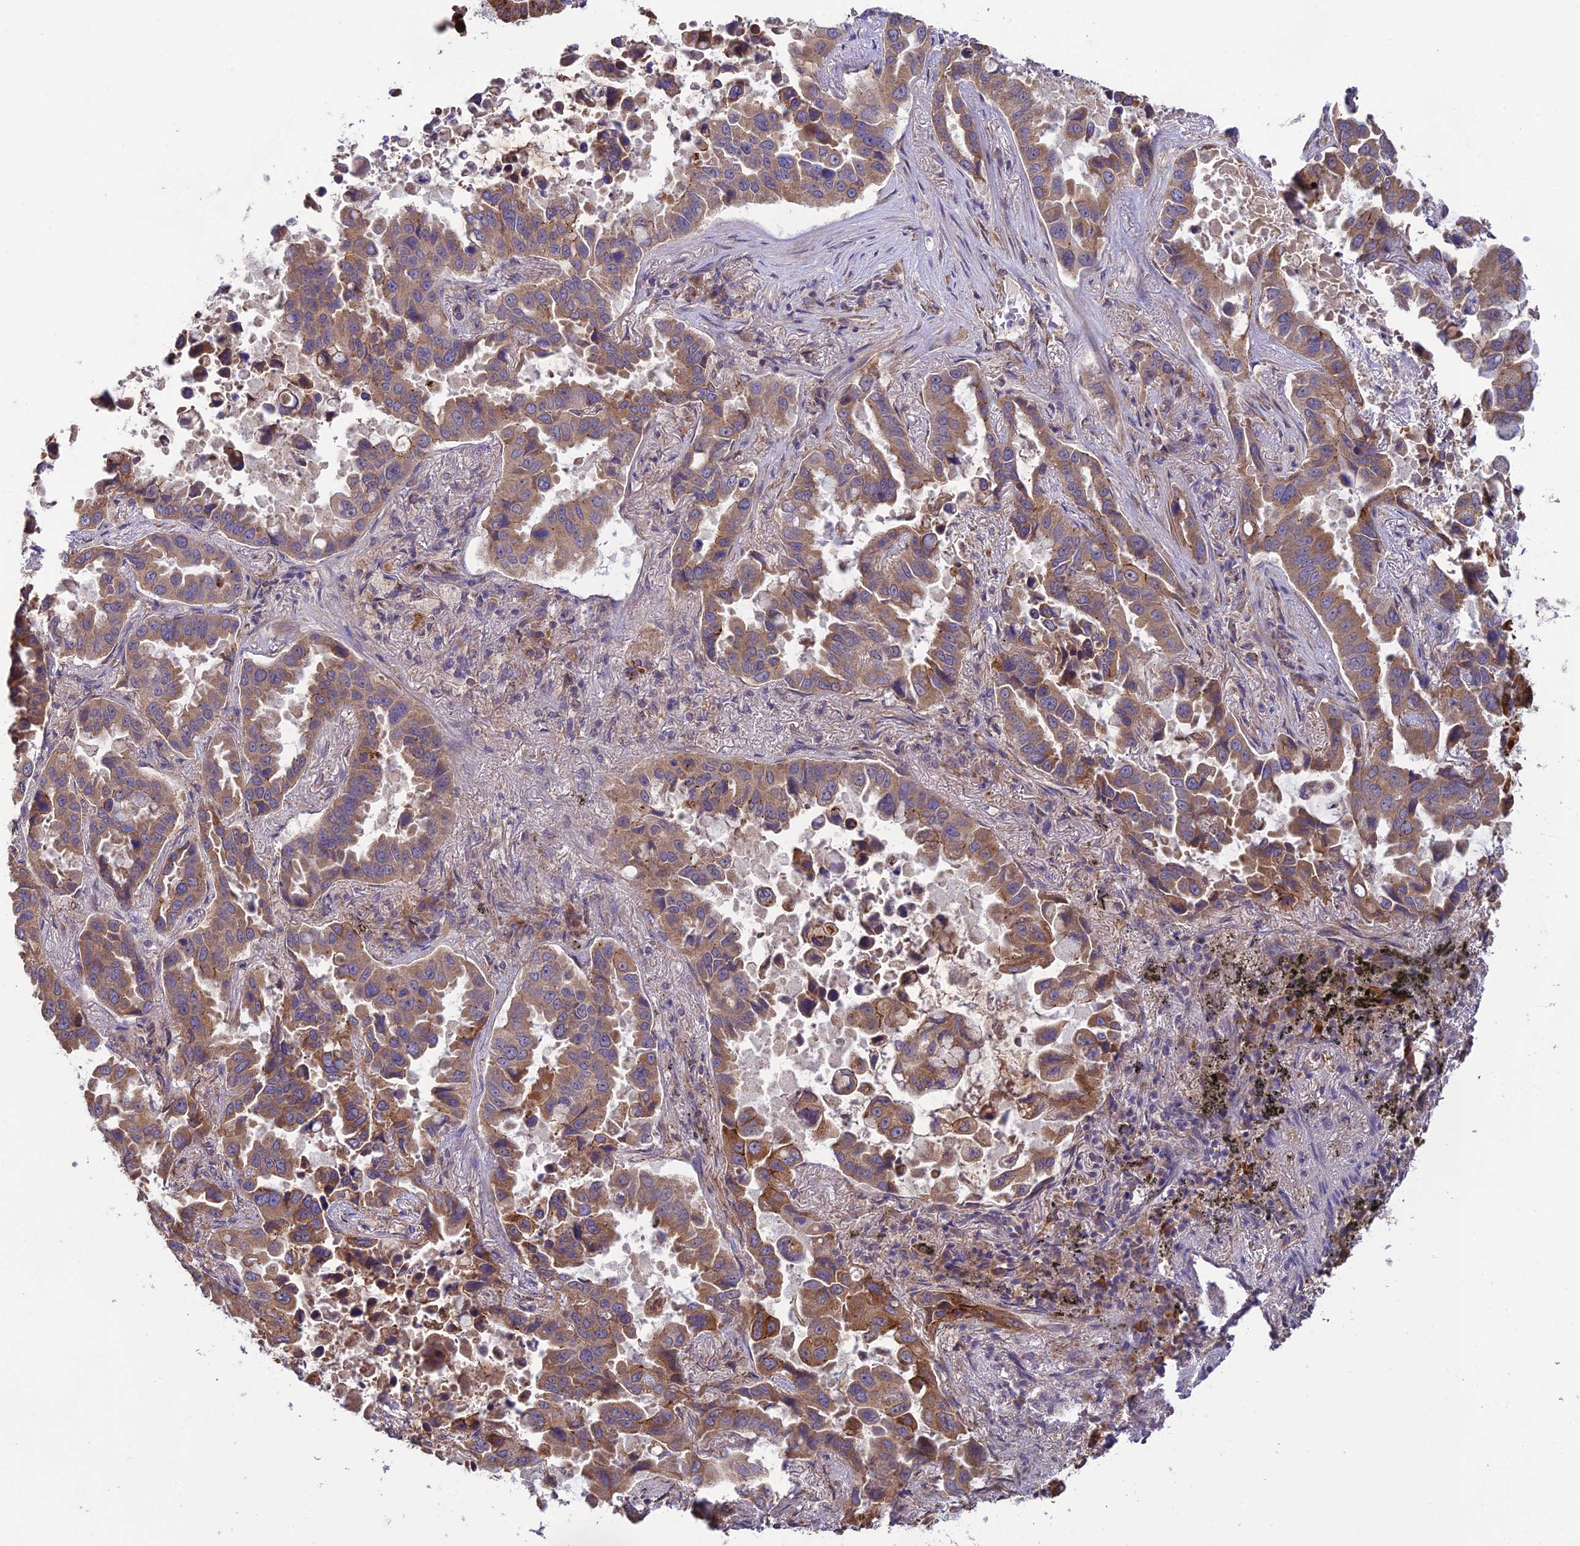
{"staining": {"intensity": "moderate", "quantity": ">75%", "location": "cytoplasmic/membranous"}, "tissue": "lung cancer", "cell_type": "Tumor cells", "image_type": "cancer", "snomed": [{"axis": "morphology", "description": "Adenocarcinoma, NOS"}, {"axis": "topography", "description": "Lung"}], "caption": "Immunohistochemical staining of human lung cancer (adenocarcinoma) displays medium levels of moderate cytoplasmic/membranous protein staining in approximately >75% of tumor cells.", "gene": "MRNIP", "patient": {"sex": "male", "age": 64}}